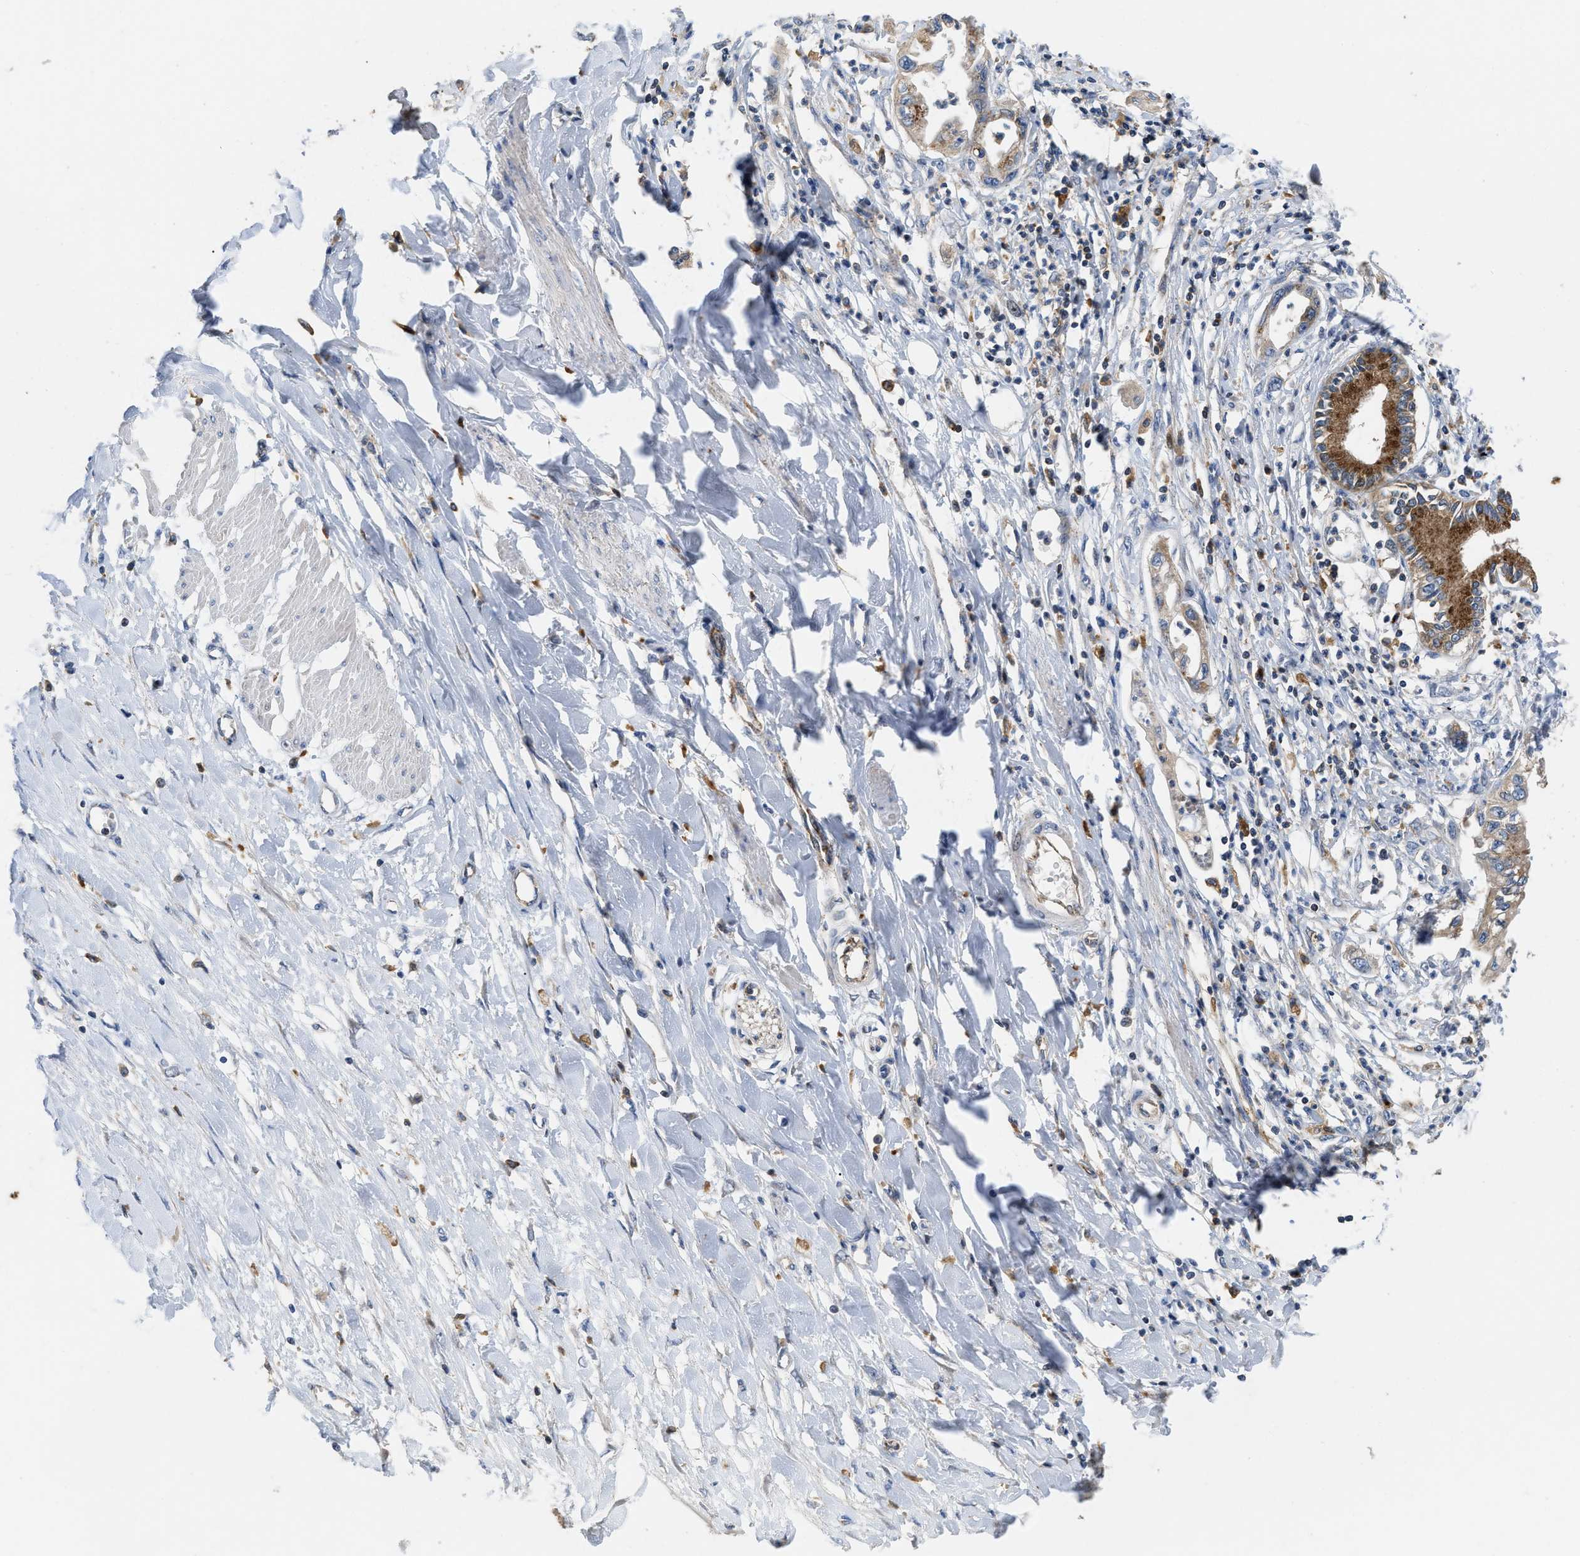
{"staining": {"intensity": "moderate", "quantity": "25%-75%", "location": "cytoplasmic/membranous"}, "tissue": "pancreatic cancer", "cell_type": "Tumor cells", "image_type": "cancer", "snomed": [{"axis": "morphology", "description": "Adenocarcinoma, NOS"}, {"axis": "topography", "description": "Pancreas"}], "caption": "Human adenocarcinoma (pancreatic) stained with a brown dye shows moderate cytoplasmic/membranous positive positivity in approximately 25%-75% of tumor cells.", "gene": "ENPP4", "patient": {"sex": "male", "age": 56}}